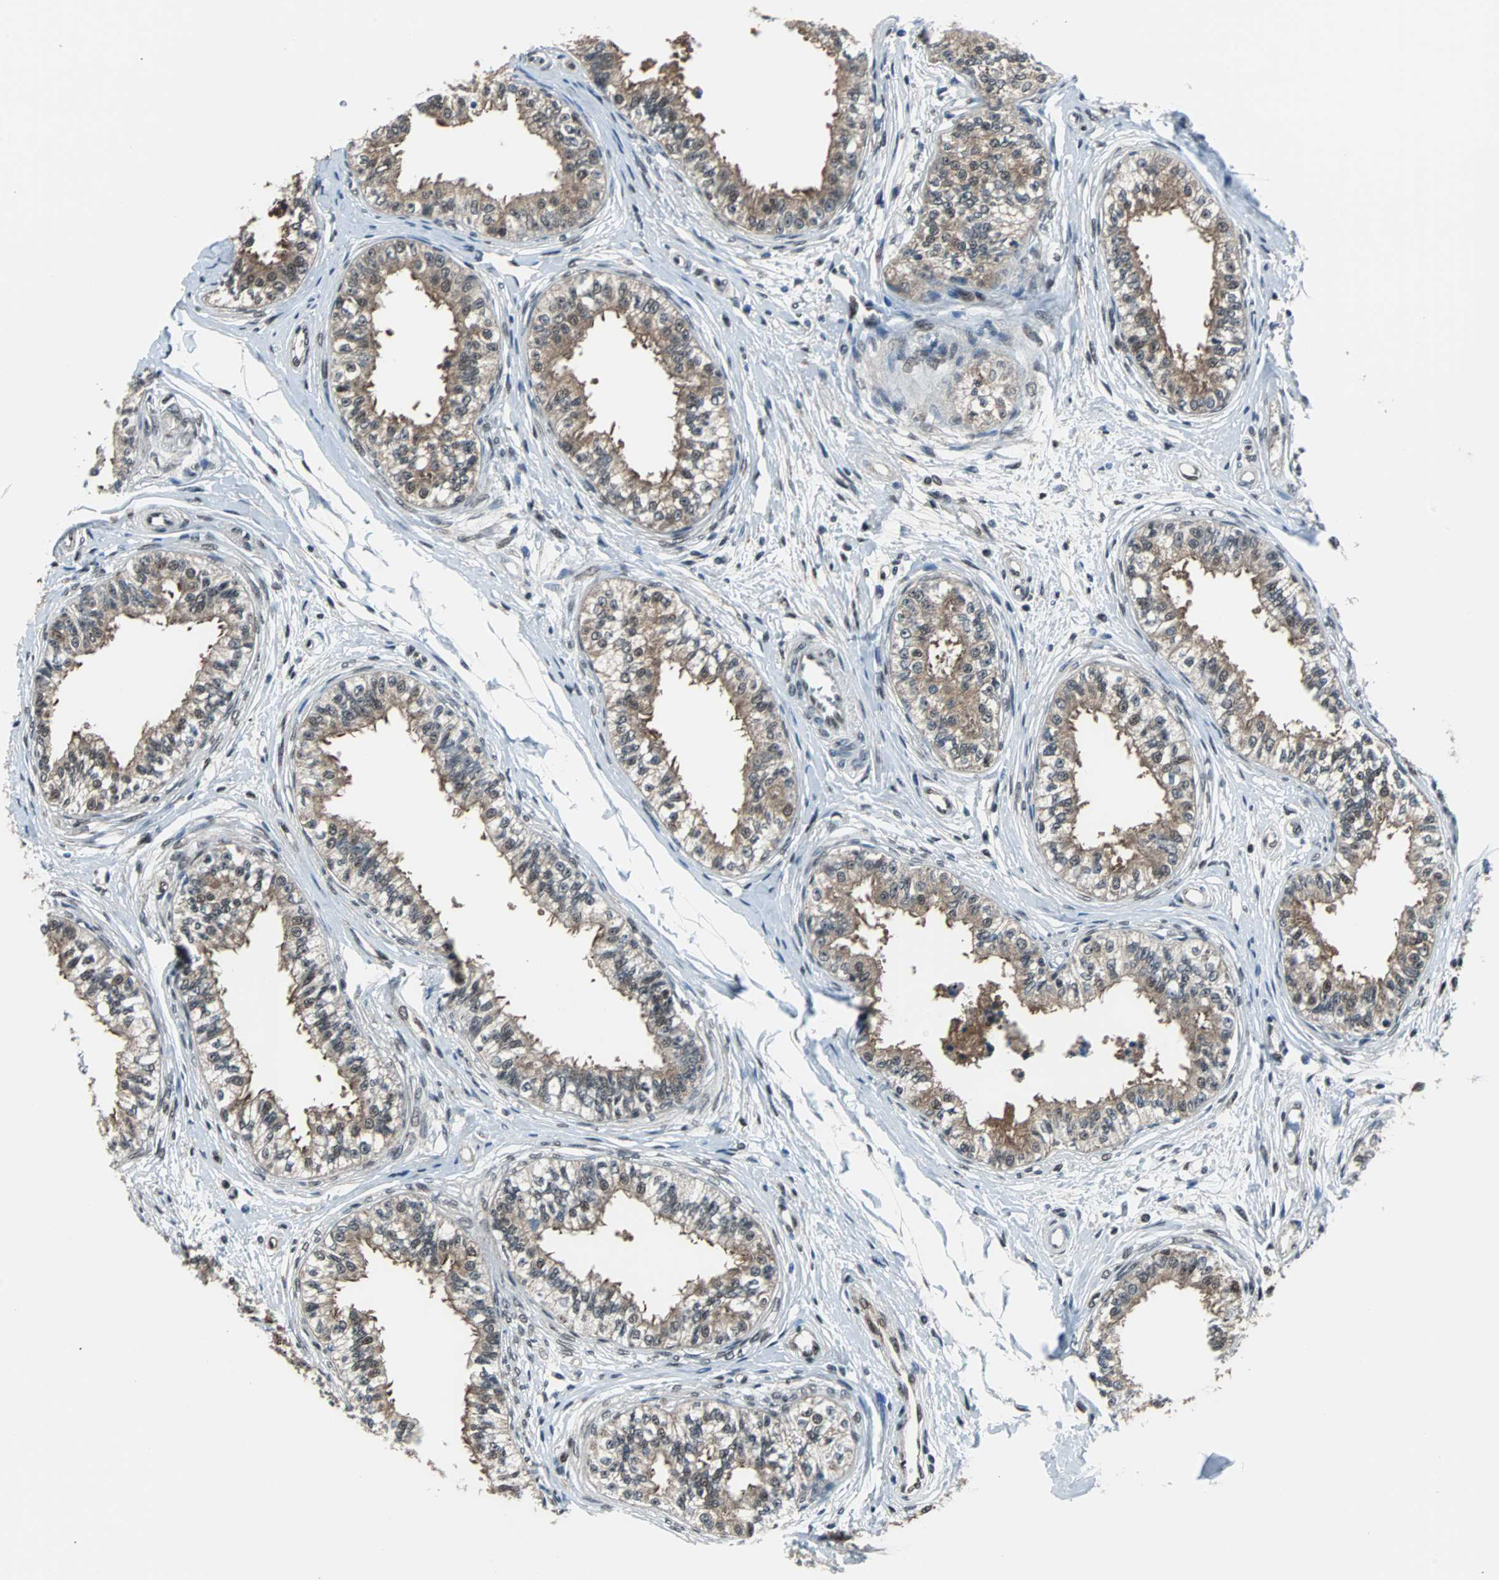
{"staining": {"intensity": "strong", "quantity": ">75%", "location": "cytoplasmic/membranous,nuclear"}, "tissue": "epididymis", "cell_type": "Glandular cells", "image_type": "normal", "snomed": [{"axis": "morphology", "description": "Normal tissue, NOS"}, {"axis": "morphology", "description": "Adenocarcinoma, metastatic, NOS"}, {"axis": "topography", "description": "Testis"}, {"axis": "topography", "description": "Epididymis"}], "caption": "A brown stain highlights strong cytoplasmic/membranous,nuclear positivity of a protein in glandular cells of unremarkable human epididymis.", "gene": "VCP", "patient": {"sex": "male", "age": 26}}